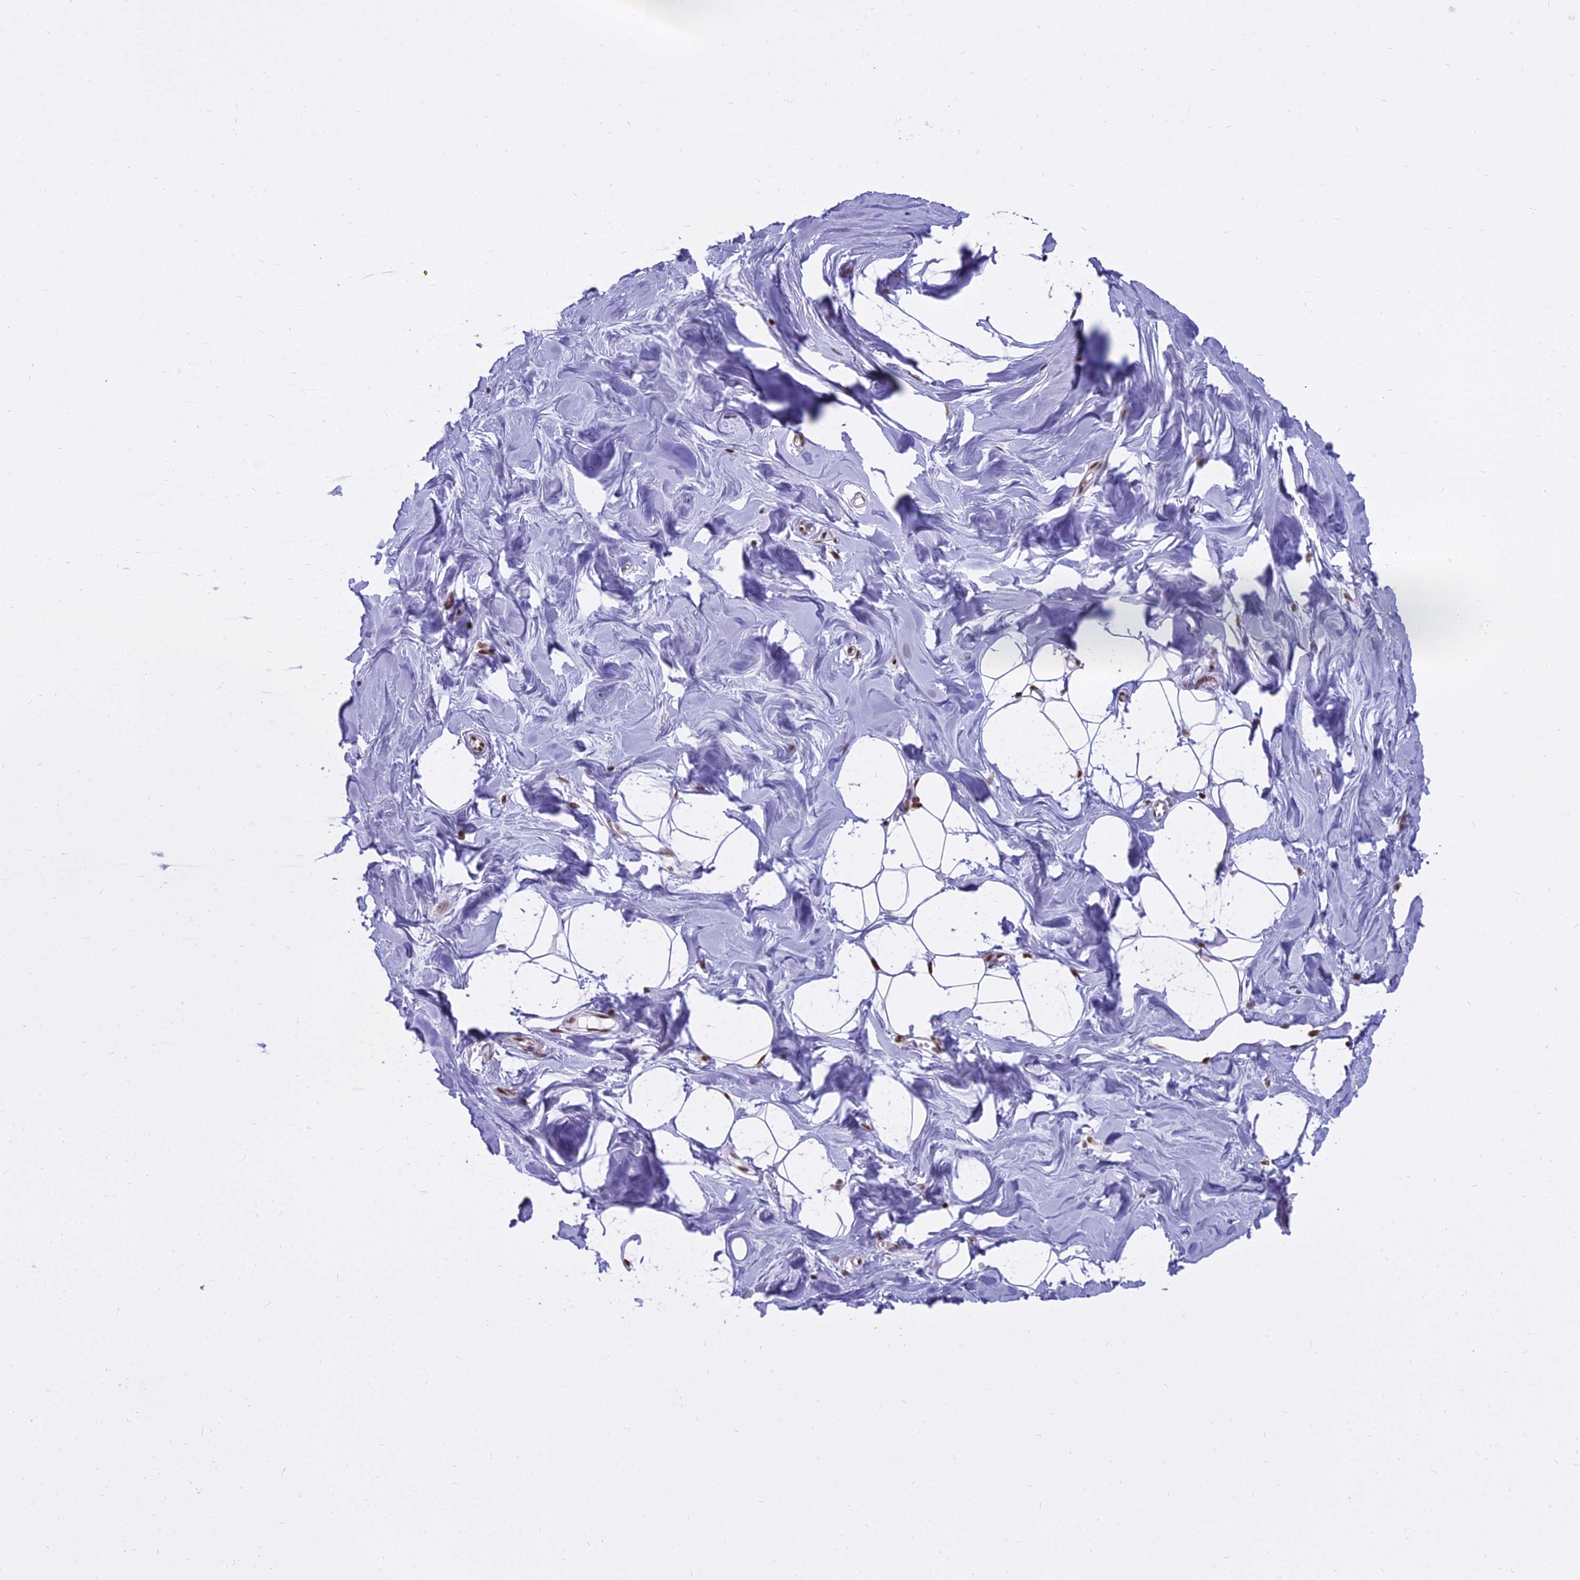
{"staining": {"intensity": "moderate", "quantity": "25%-75%", "location": "nuclear"}, "tissue": "breast", "cell_type": "Adipocytes", "image_type": "normal", "snomed": [{"axis": "morphology", "description": "Normal tissue, NOS"}, {"axis": "topography", "description": "Breast"}], "caption": "This photomicrograph displays immunohistochemistry (IHC) staining of benign human breast, with medium moderate nuclear positivity in about 25%-75% of adipocytes.", "gene": "PARP1", "patient": {"sex": "female", "age": 27}}